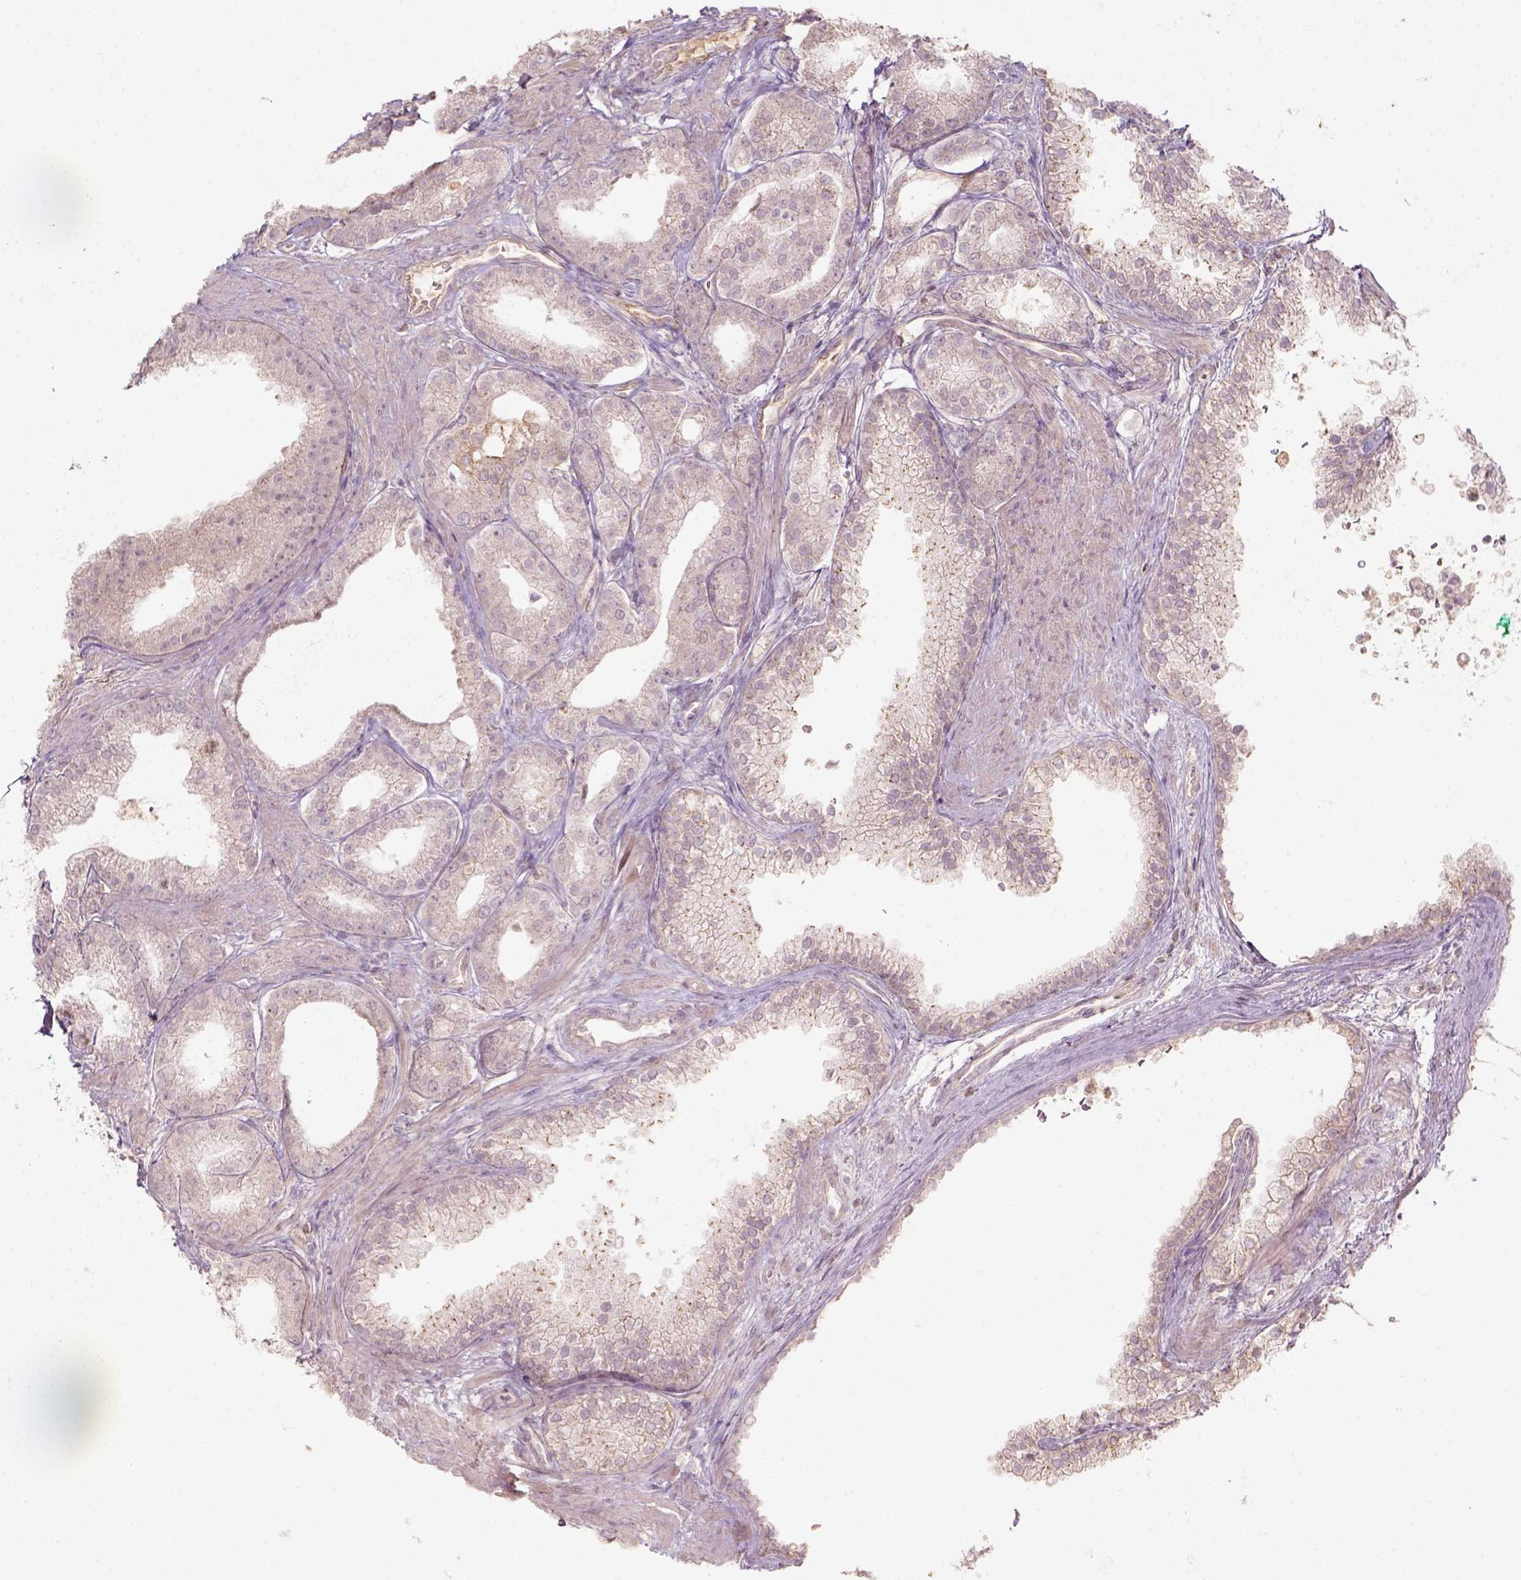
{"staining": {"intensity": "weak", "quantity": "25%-75%", "location": "cytoplasmic/membranous"}, "tissue": "prostate cancer", "cell_type": "Tumor cells", "image_type": "cancer", "snomed": [{"axis": "morphology", "description": "Adenocarcinoma, NOS"}, {"axis": "topography", "description": "Prostate"}], "caption": "The image exhibits immunohistochemical staining of prostate cancer. There is weak cytoplasmic/membranous expression is seen in approximately 25%-75% of tumor cells. Using DAB (brown) and hematoxylin (blue) stains, captured at high magnification using brightfield microscopy.", "gene": "AQP9", "patient": {"sex": "male", "age": 71}}